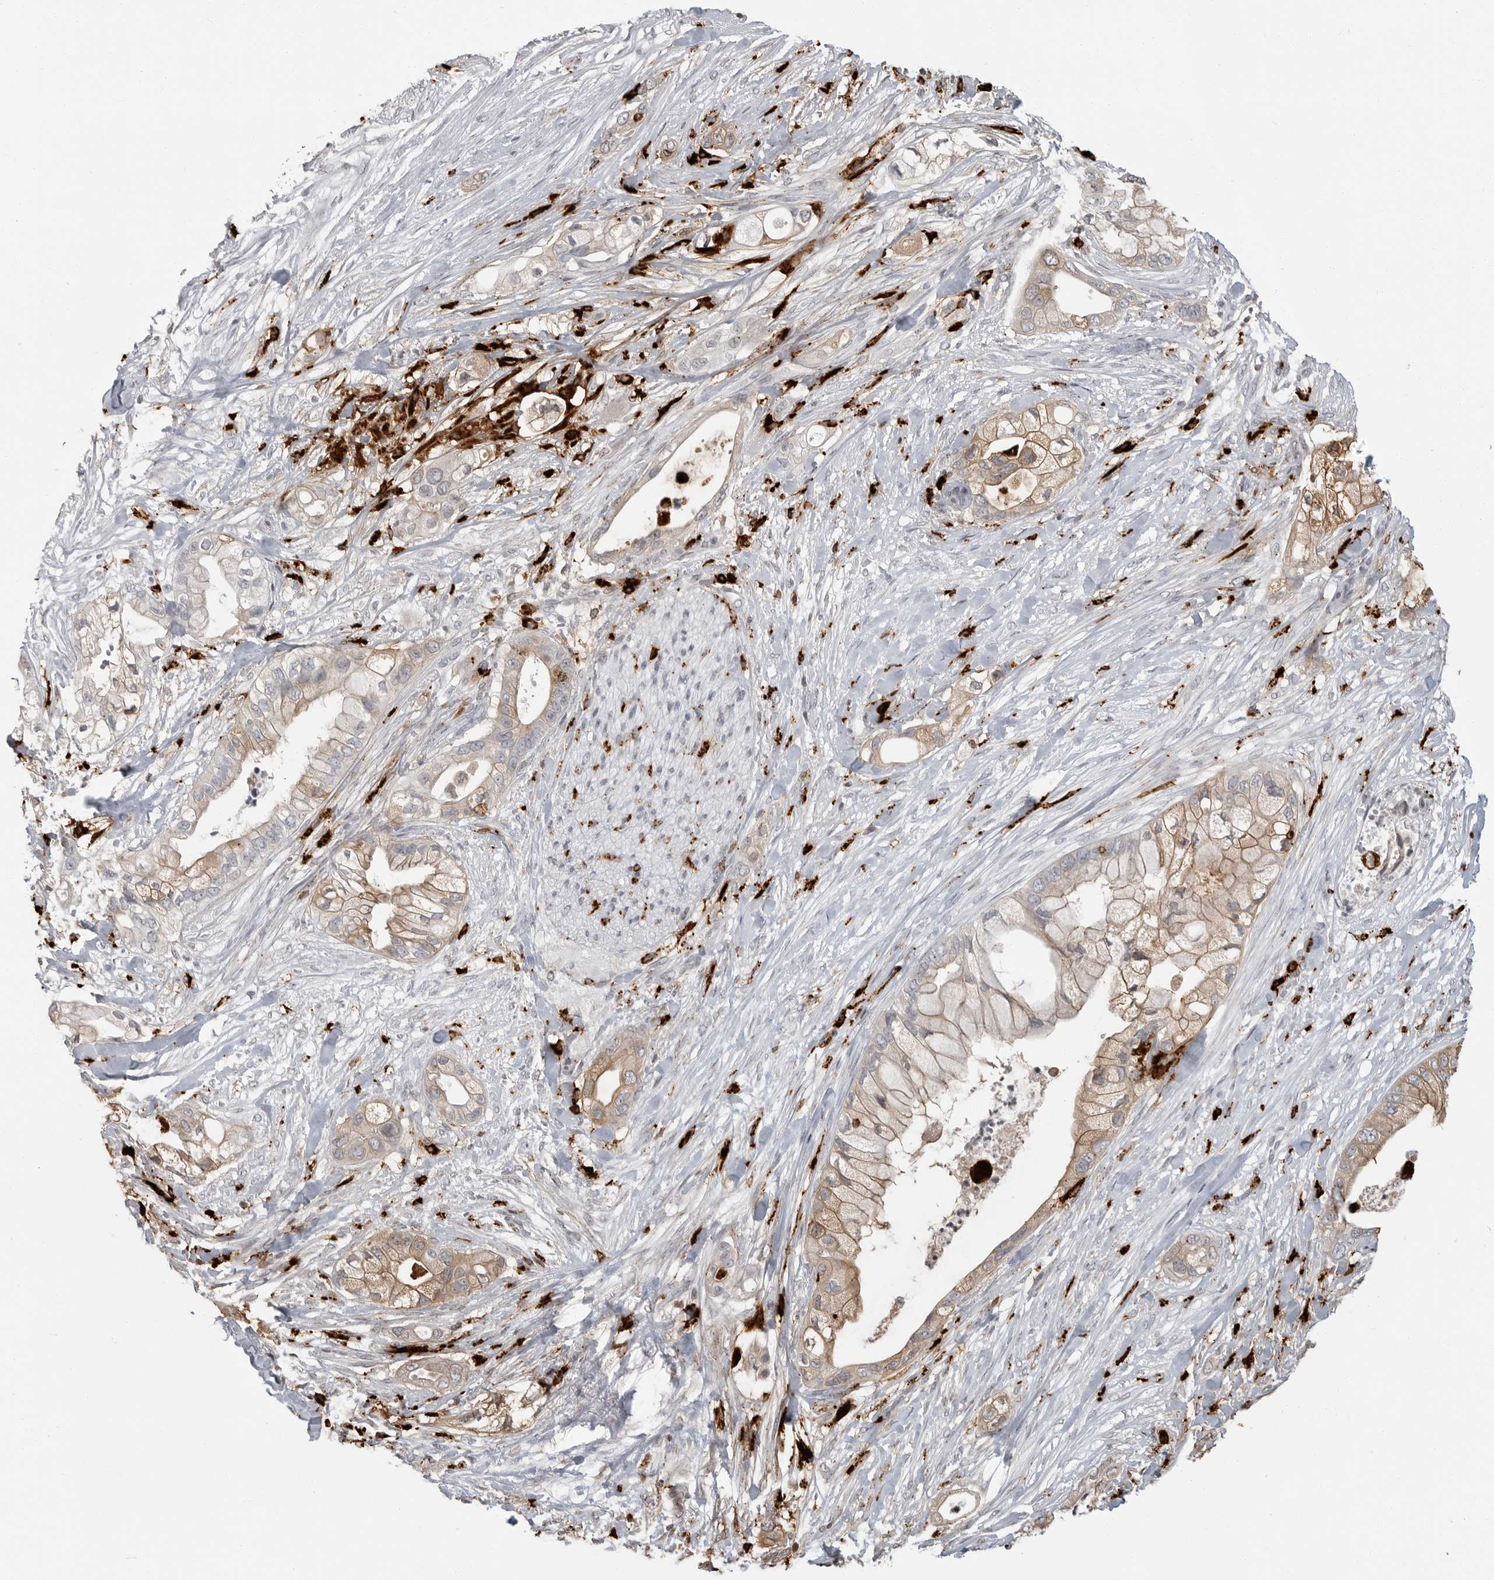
{"staining": {"intensity": "weak", "quantity": "25%-75%", "location": "cytoplasmic/membranous"}, "tissue": "pancreatic cancer", "cell_type": "Tumor cells", "image_type": "cancer", "snomed": [{"axis": "morphology", "description": "Adenocarcinoma, NOS"}, {"axis": "topography", "description": "Pancreas"}], "caption": "Protein staining demonstrates weak cytoplasmic/membranous staining in approximately 25%-75% of tumor cells in pancreatic adenocarcinoma.", "gene": "IFI30", "patient": {"sex": "male", "age": 53}}